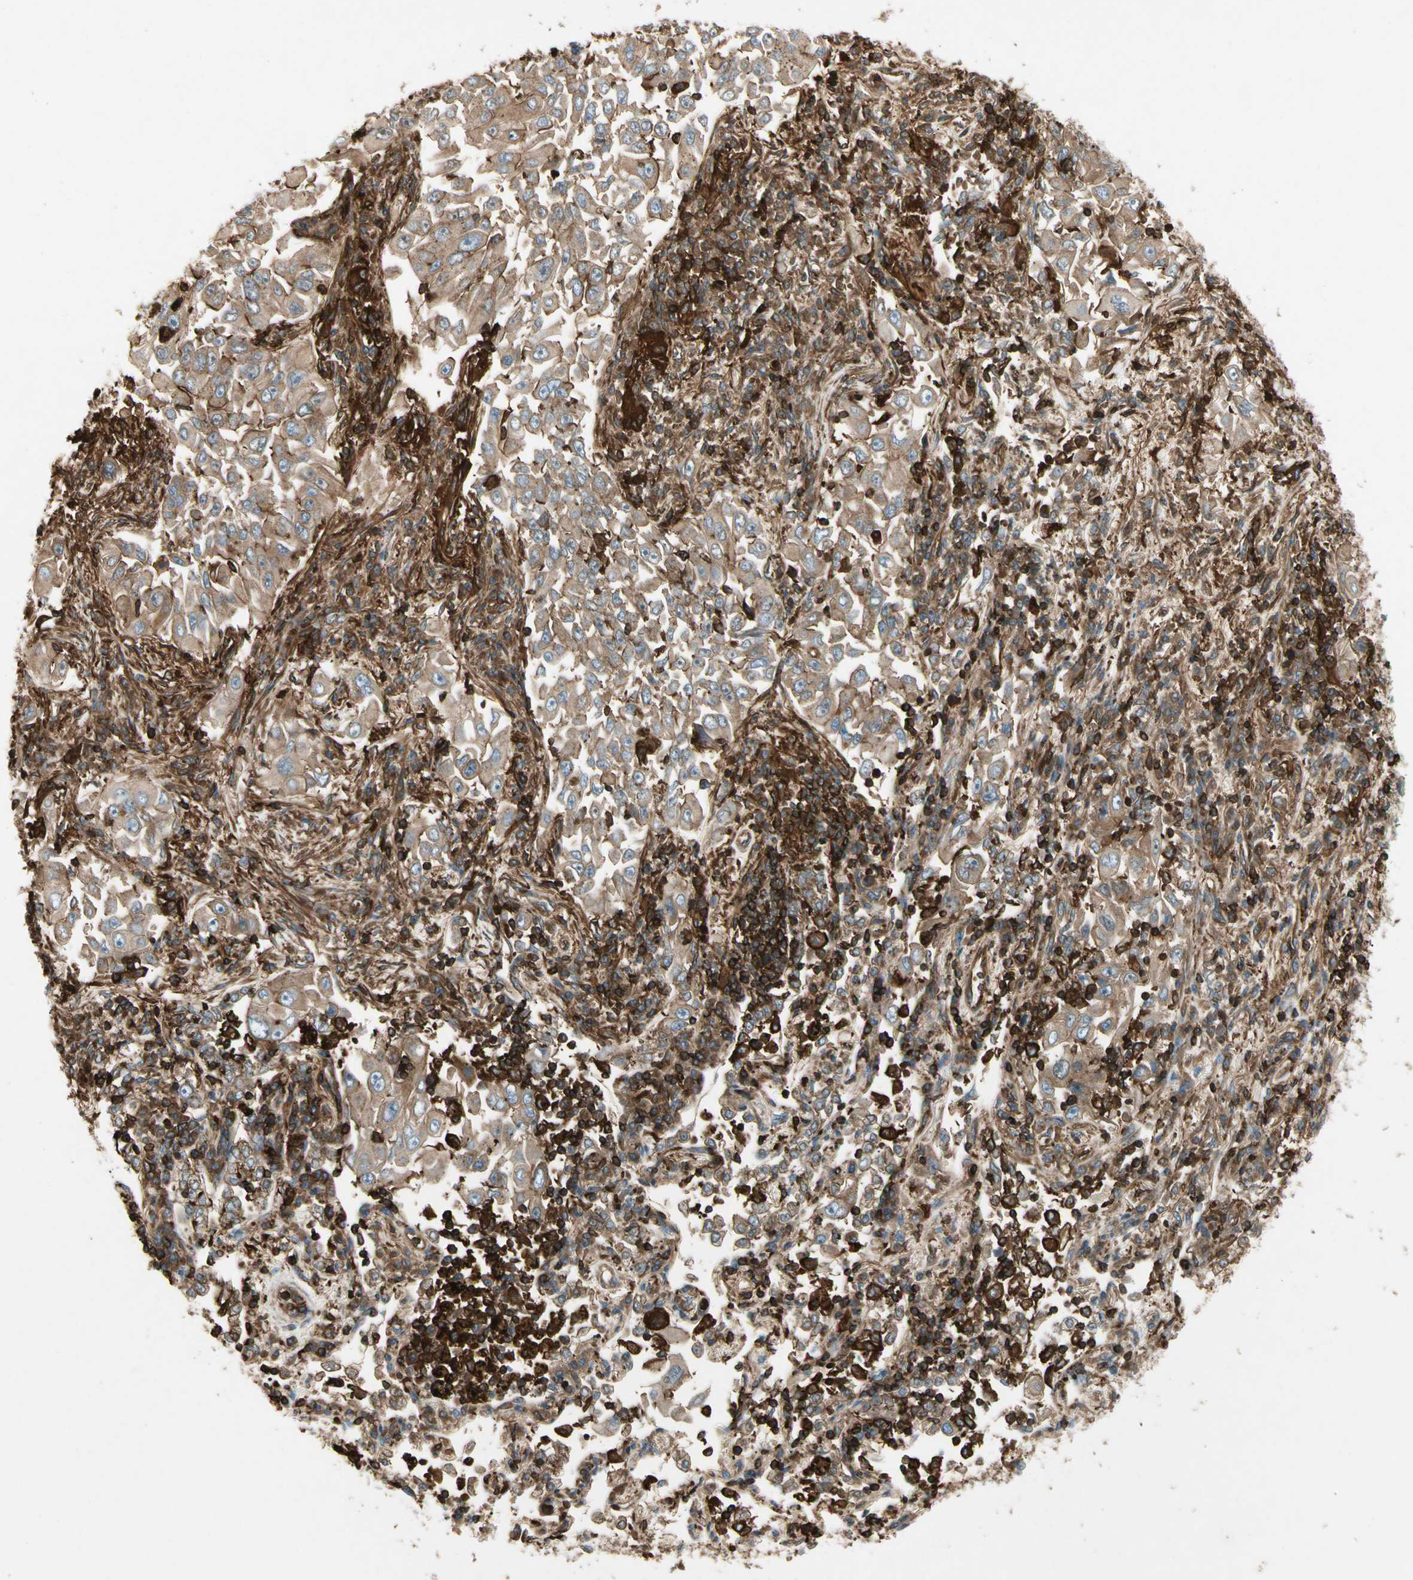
{"staining": {"intensity": "moderate", "quantity": ">75%", "location": "cytoplasmic/membranous"}, "tissue": "lung cancer", "cell_type": "Tumor cells", "image_type": "cancer", "snomed": [{"axis": "morphology", "description": "Adenocarcinoma, NOS"}, {"axis": "topography", "description": "Lung"}], "caption": "The immunohistochemical stain labels moderate cytoplasmic/membranous positivity in tumor cells of lung adenocarcinoma tissue.", "gene": "ARPC2", "patient": {"sex": "male", "age": 84}}